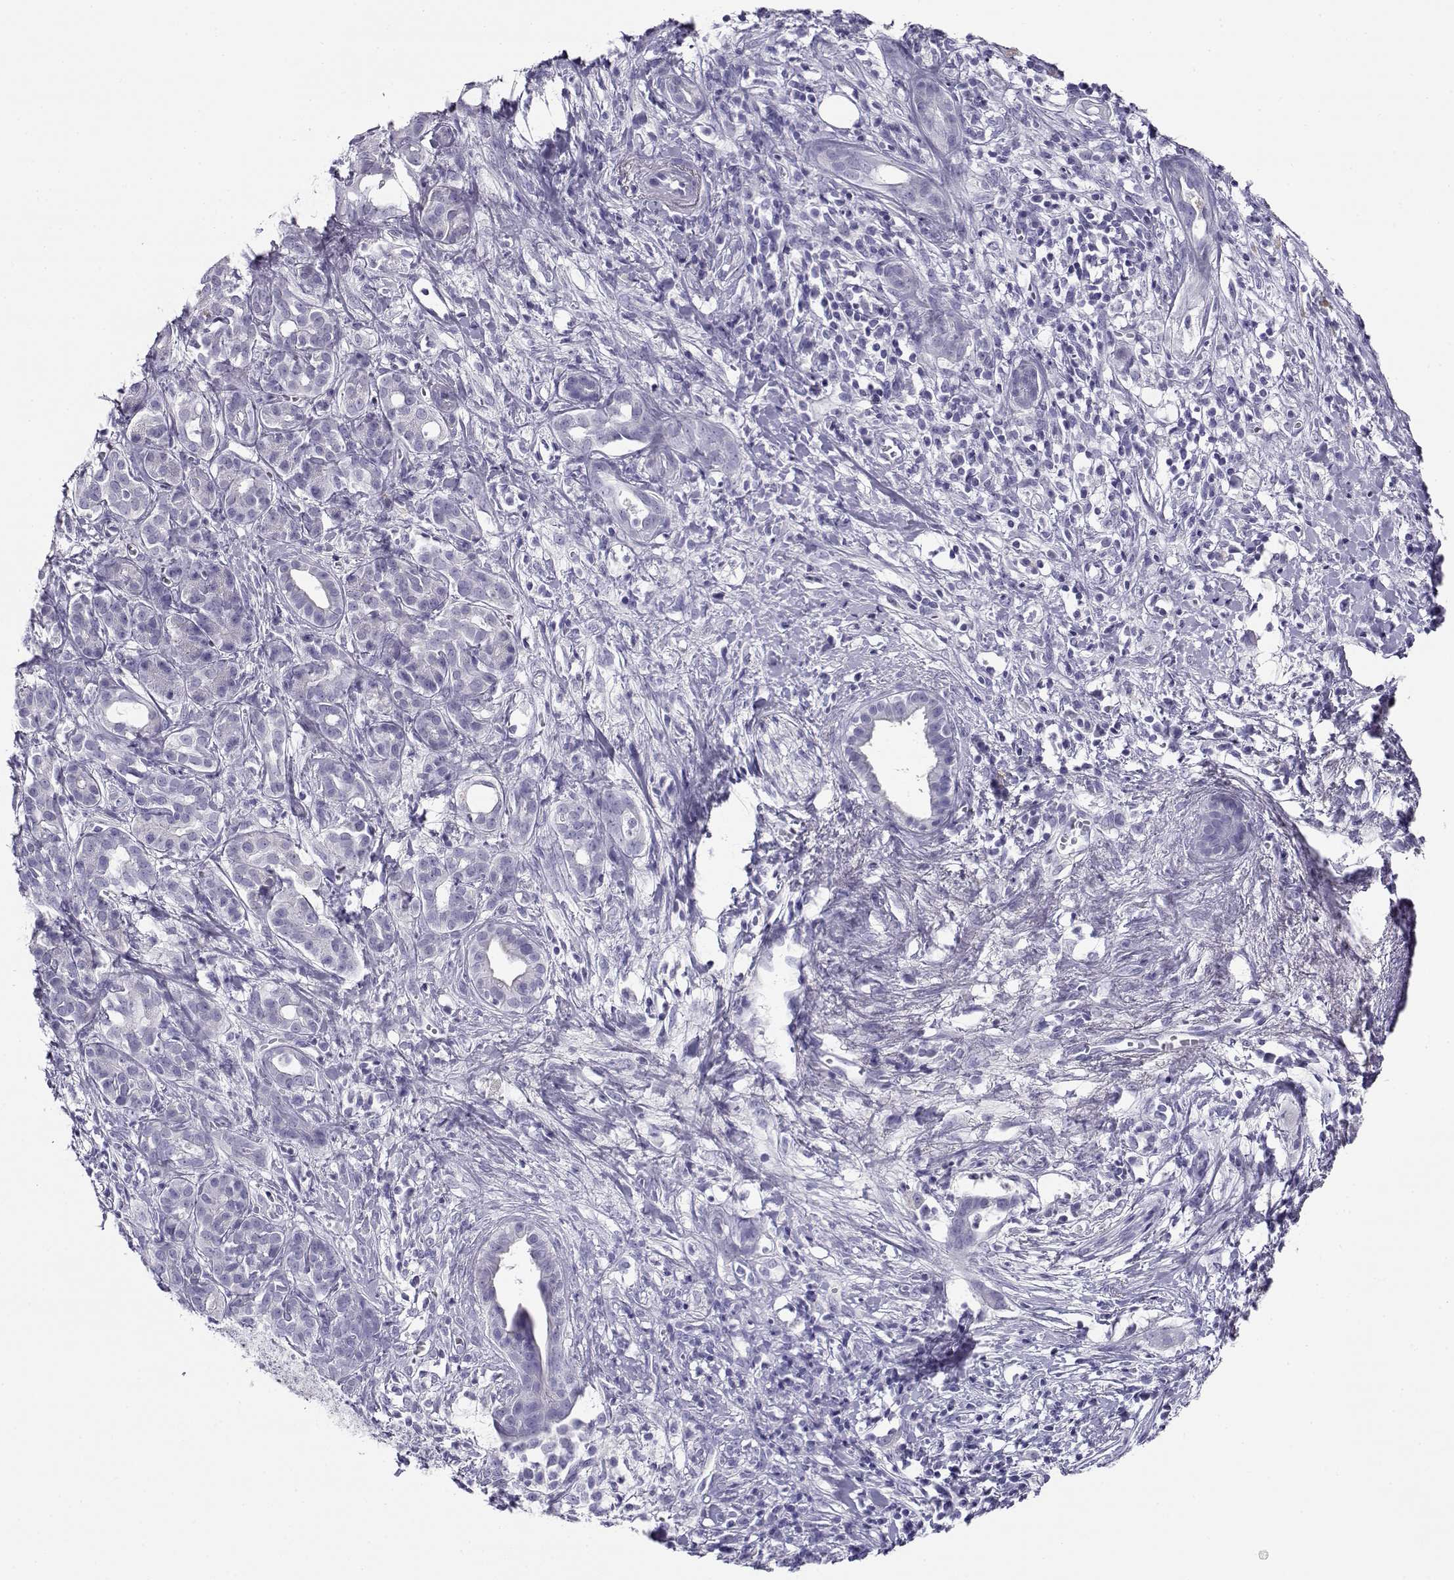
{"staining": {"intensity": "negative", "quantity": "none", "location": "none"}, "tissue": "pancreatic cancer", "cell_type": "Tumor cells", "image_type": "cancer", "snomed": [{"axis": "morphology", "description": "Adenocarcinoma, NOS"}, {"axis": "topography", "description": "Pancreas"}], "caption": "High magnification brightfield microscopy of pancreatic cancer (adenocarcinoma) stained with DAB (brown) and counterstained with hematoxylin (blue): tumor cells show no significant staining.", "gene": "RHOXF2", "patient": {"sex": "male", "age": 61}}